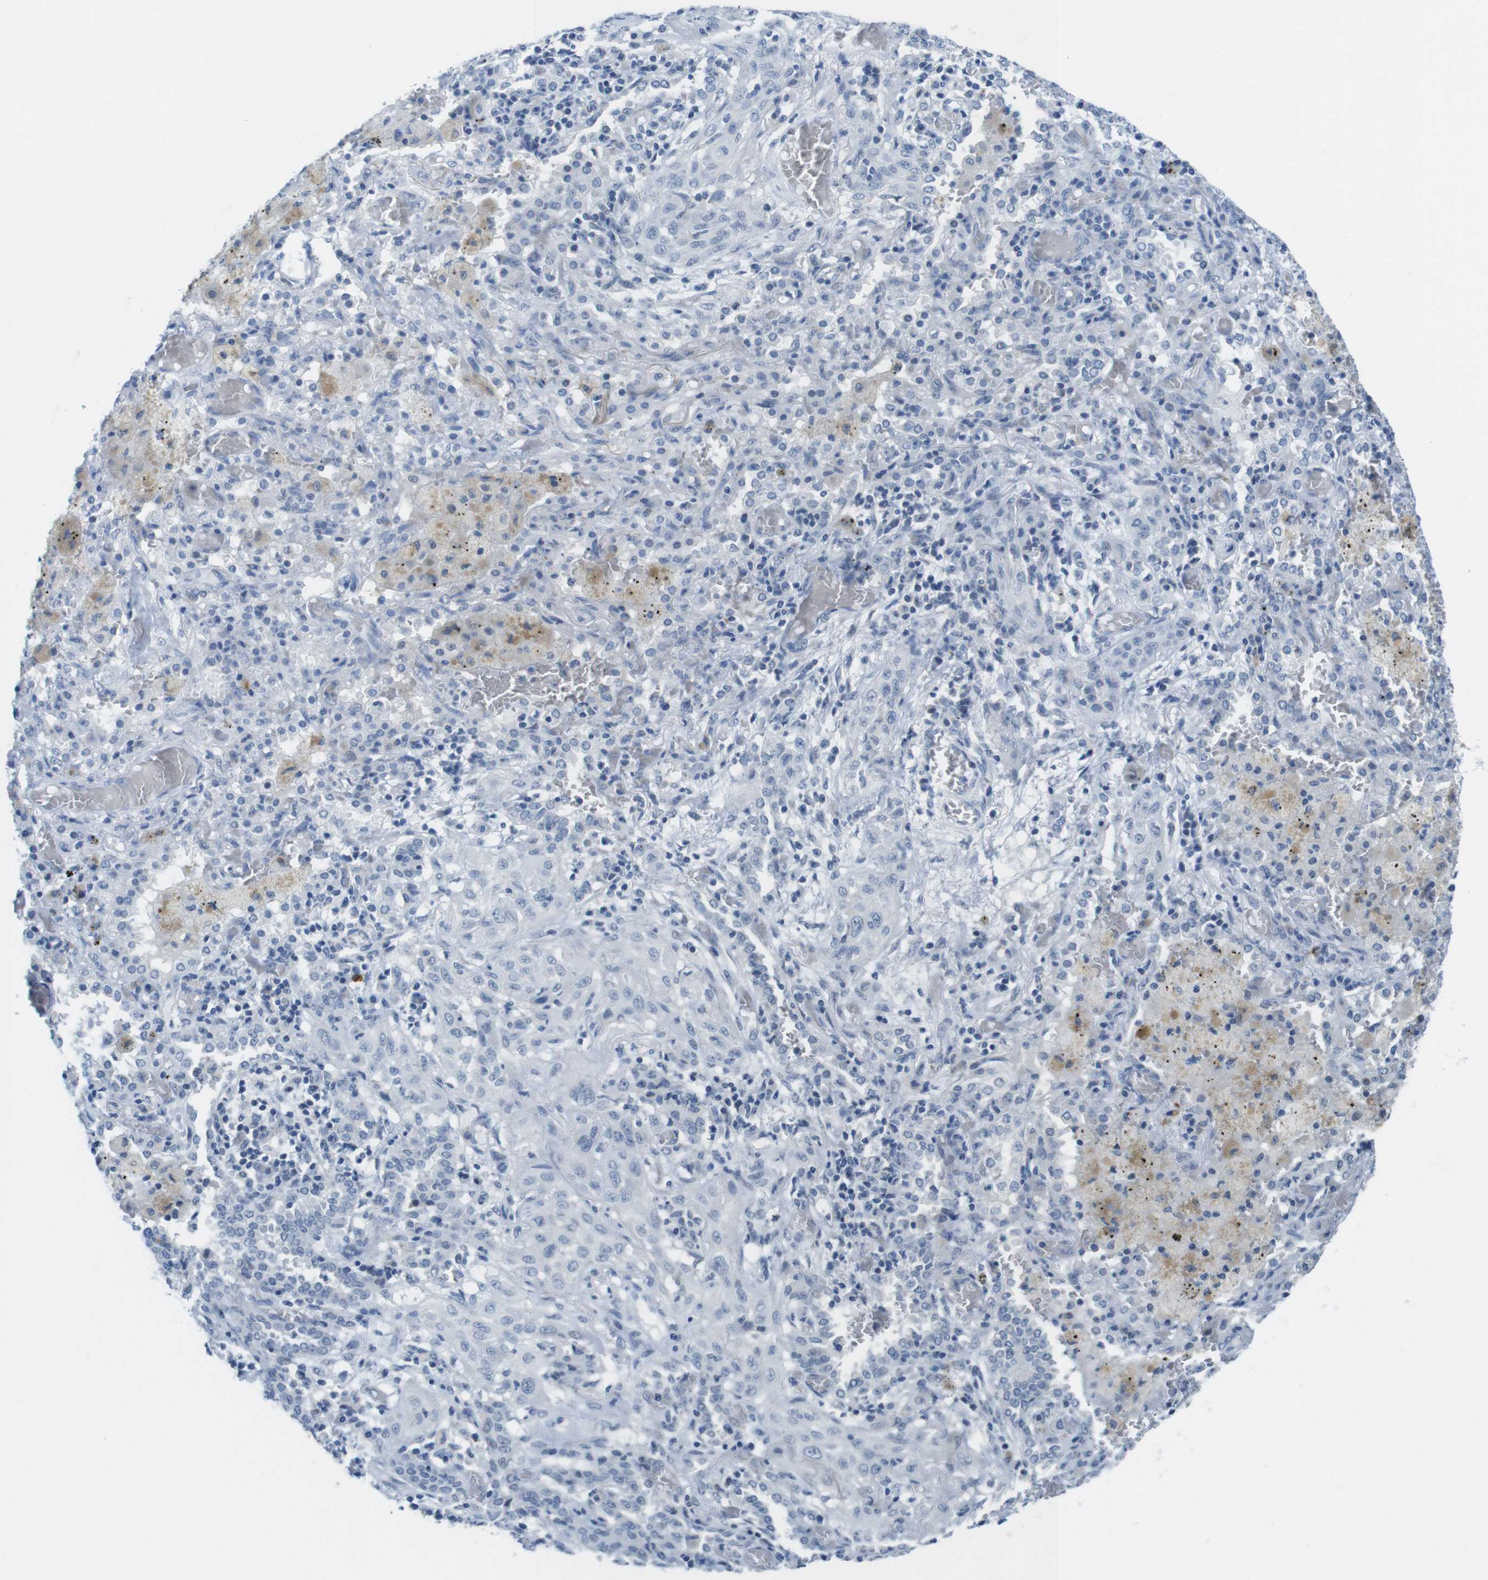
{"staining": {"intensity": "negative", "quantity": "none", "location": "none"}, "tissue": "lung cancer", "cell_type": "Tumor cells", "image_type": "cancer", "snomed": [{"axis": "morphology", "description": "Squamous cell carcinoma, NOS"}, {"axis": "topography", "description": "Lung"}], "caption": "Tumor cells show no significant positivity in lung squamous cell carcinoma.", "gene": "OPN1SW", "patient": {"sex": "female", "age": 47}}